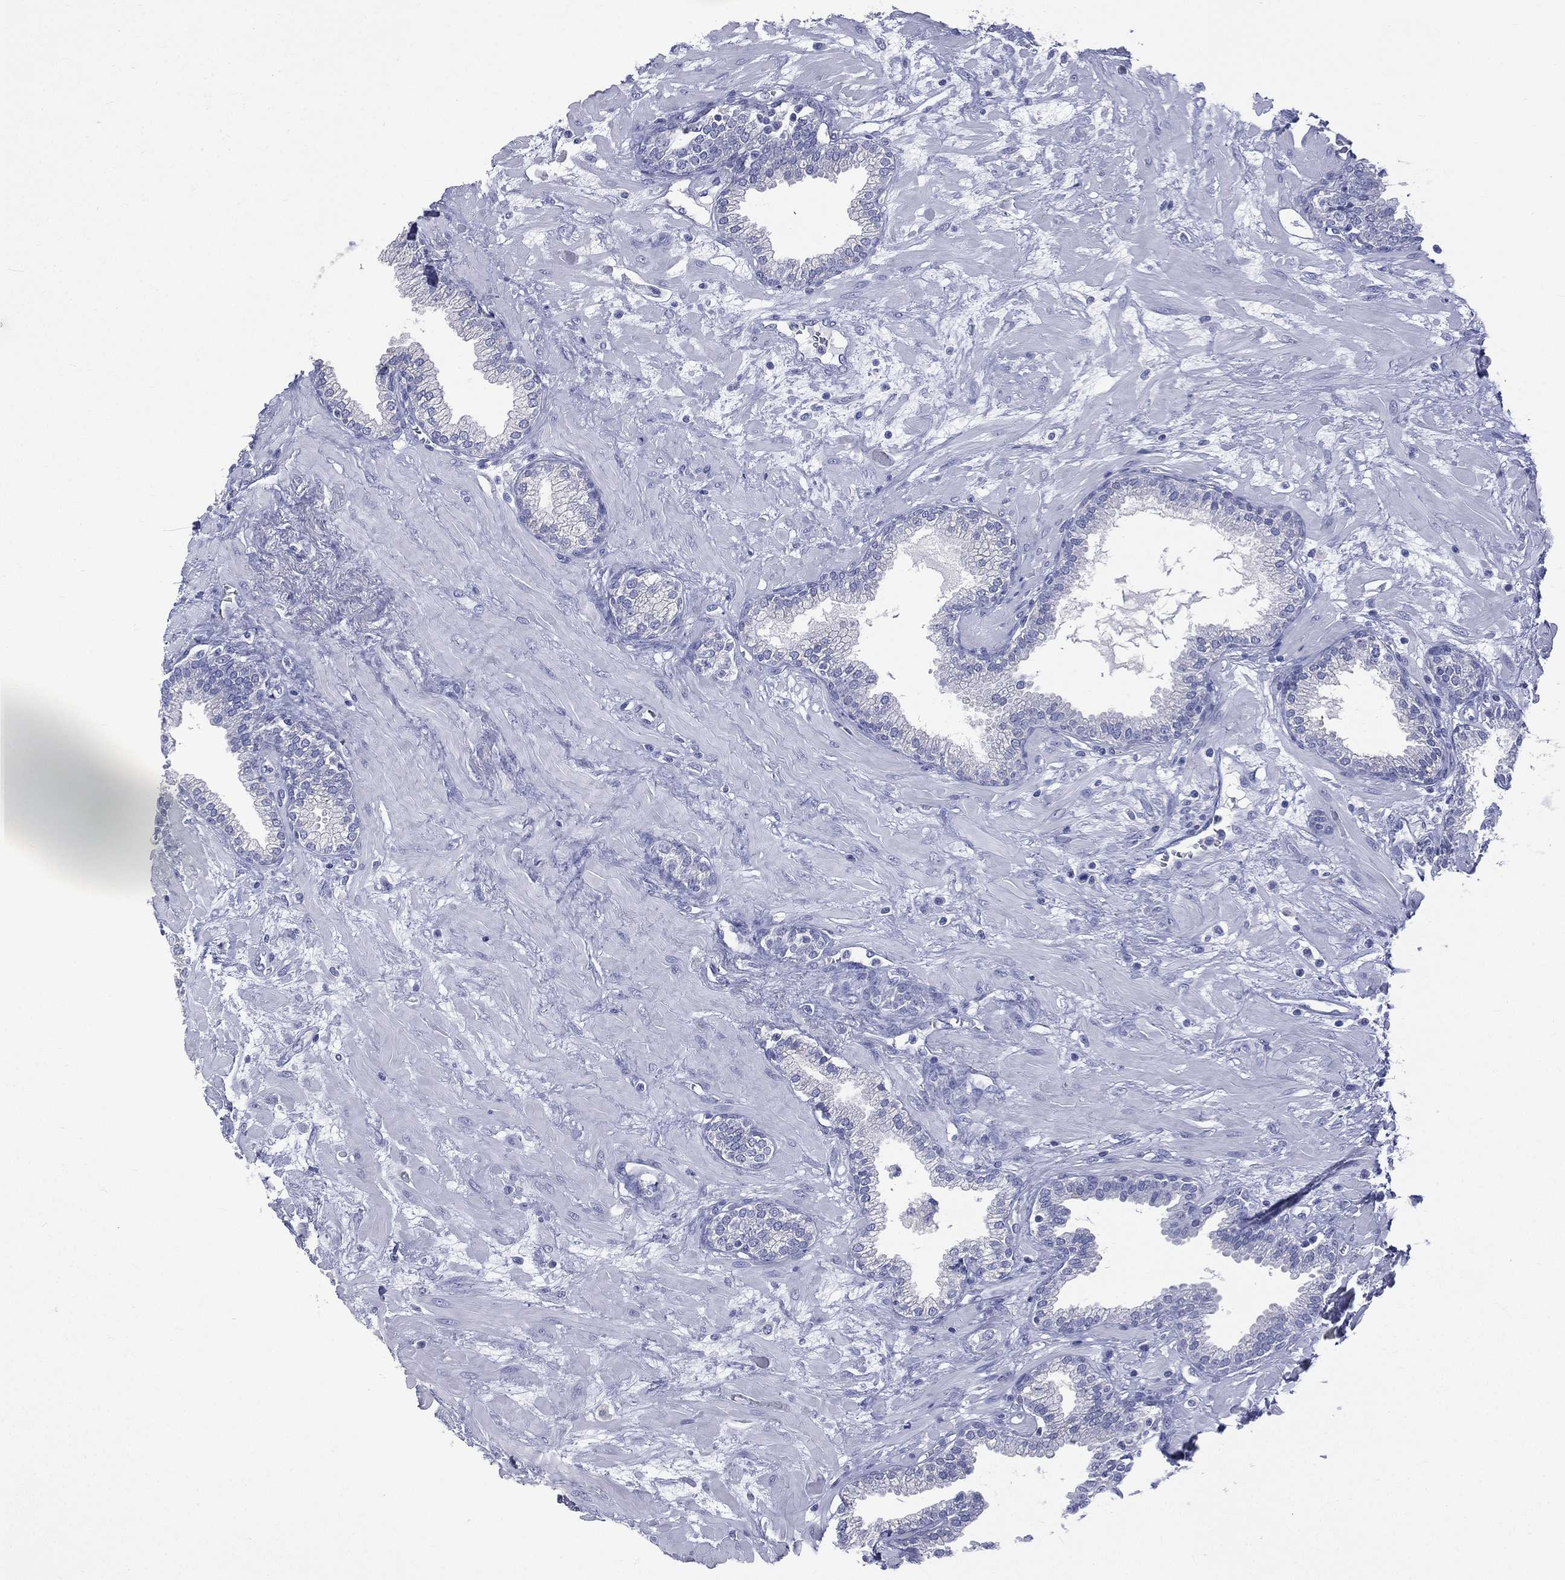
{"staining": {"intensity": "negative", "quantity": "none", "location": "none"}, "tissue": "prostate", "cell_type": "Glandular cells", "image_type": "normal", "snomed": [{"axis": "morphology", "description": "Normal tissue, NOS"}, {"axis": "topography", "description": "Prostate"}], "caption": "An IHC micrograph of unremarkable prostate is shown. There is no staining in glandular cells of prostate. Brightfield microscopy of immunohistochemistry stained with DAB (3,3'-diaminobenzidine) (brown) and hematoxylin (blue), captured at high magnification.", "gene": "CES2", "patient": {"sex": "male", "age": 64}}